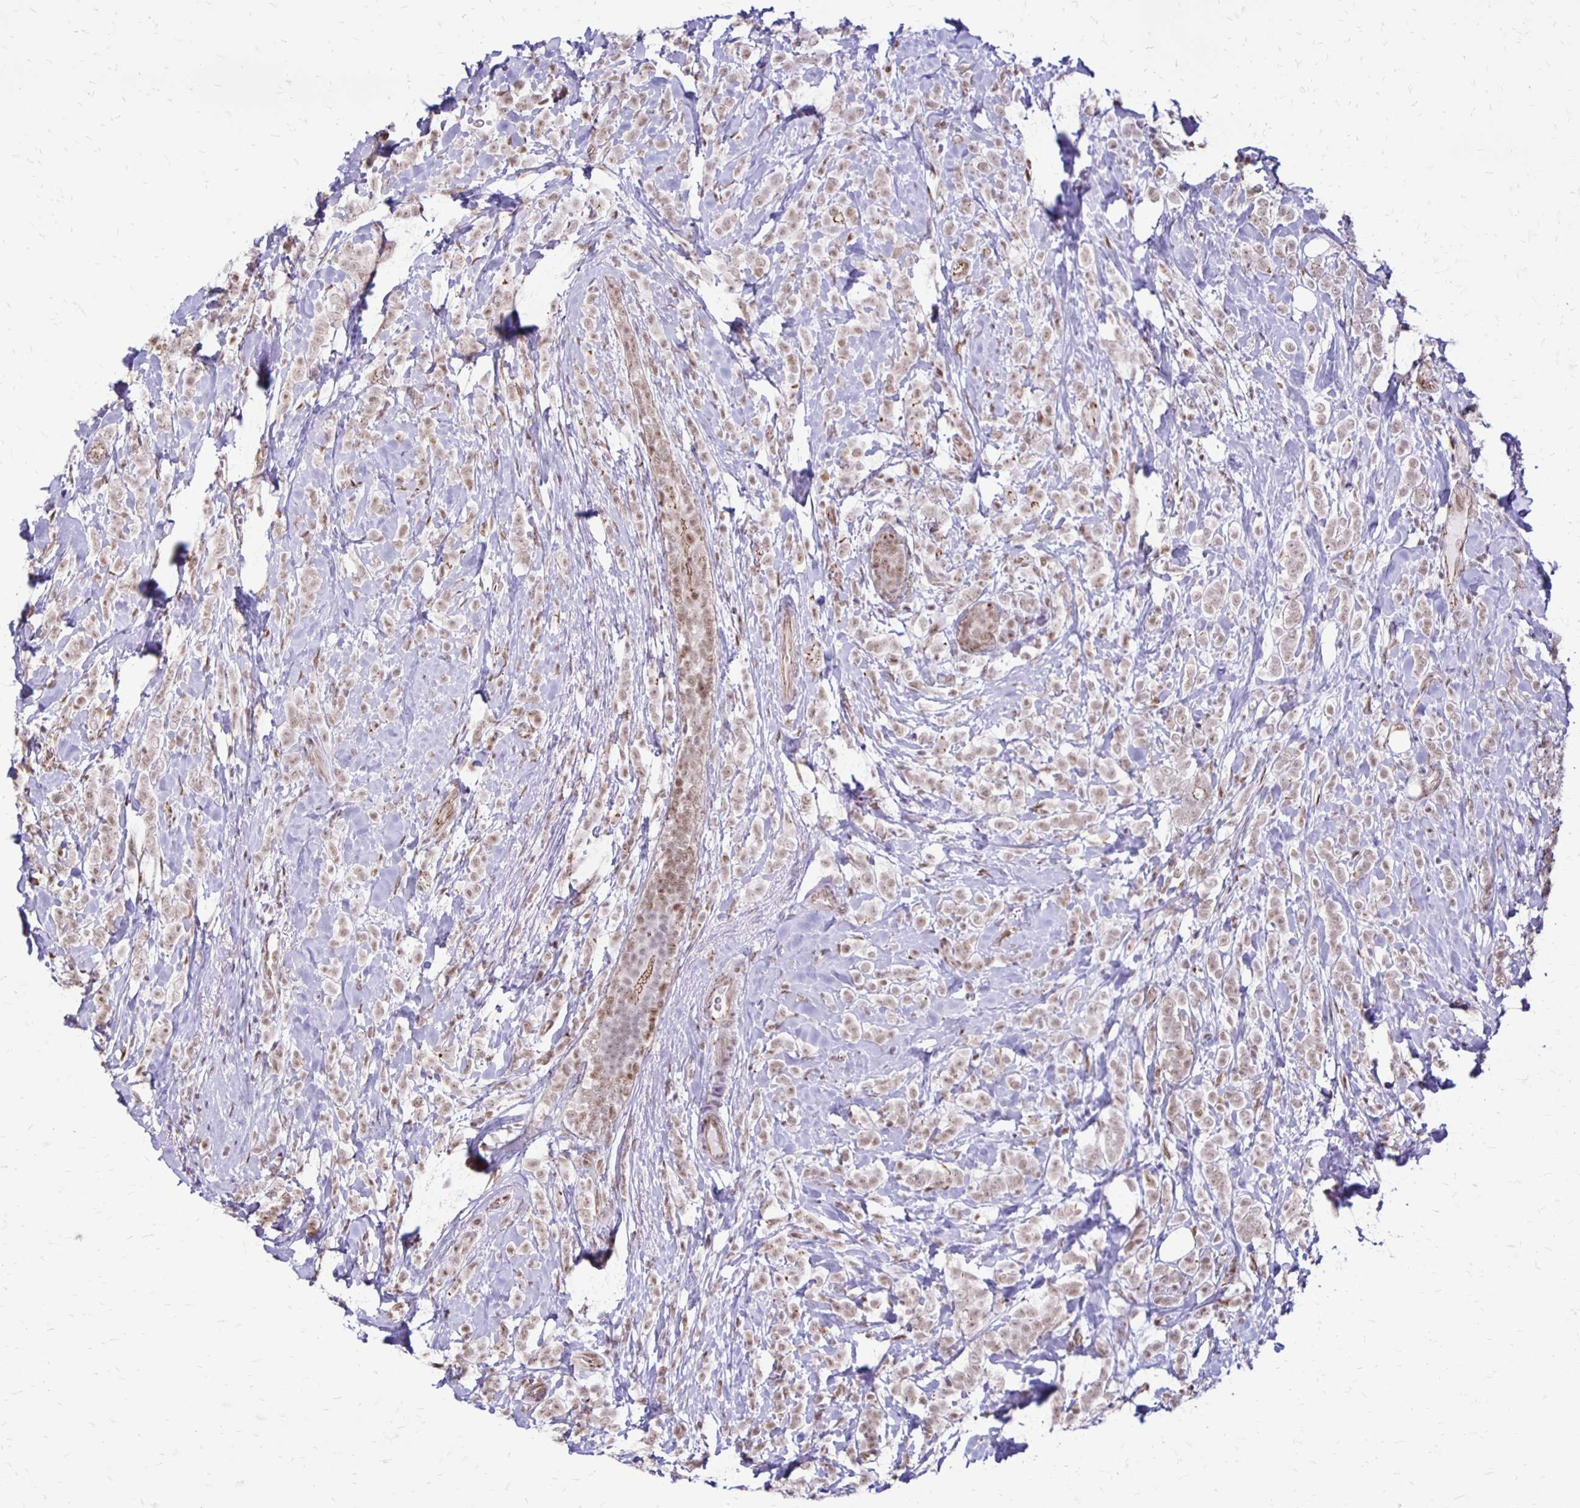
{"staining": {"intensity": "weak", "quantity": ">75%", "location": "nuclear"}, "tissue": "breast cancer", "cell_type": "Tumor cells", "image_type": "cancer", "snomed": [{"axis": "morphology", "description": "Lobular carcinoma"}, {"axis": "topography", "description": "Breast"}], "caption": "This is a micrograph of IHC staining of breast cancer, which shows weak positivity in the nuclear of tumor cells.", "gene": "DDB2", "patient": {"sex": "female", "age": 49}}